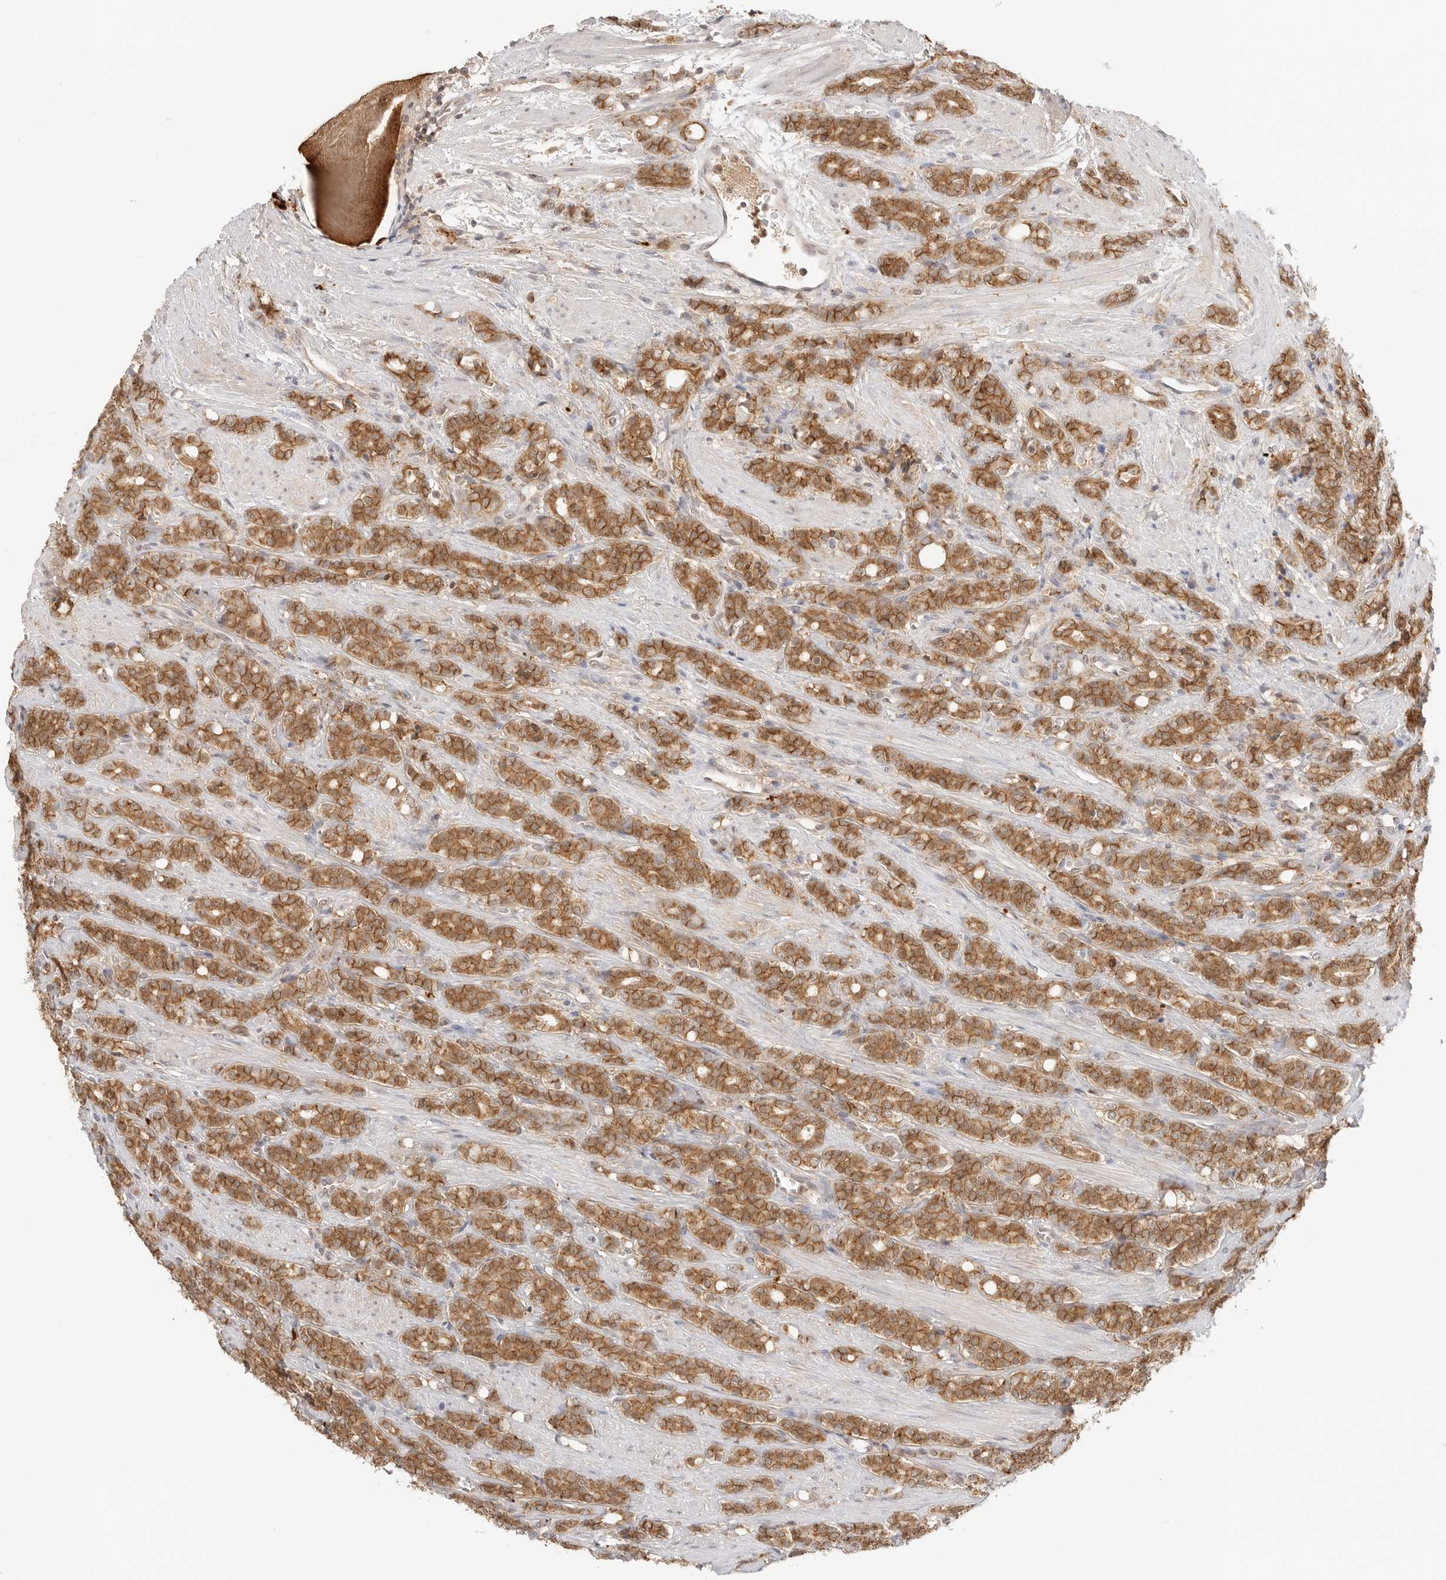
{"staining": {"intensity": "moderate", "quantity": ">75%", "location": "cytoplasmic/membranous"}, "tissue": "prostate cancer", "cell_type": "Tumor cells", "image_type": "cancer", "snomed": [{"axis": "morphology", "description": "Adenocarcinoma, High grade"}, {"axis": "topography", "description": "Prostate"}], "caption": "Human prostate cancer (adenocarcinoma (high-grade)) stained with a protein marker exhibits moderate staining in tumor cells.", "gene": "EPHA1", "patient": {"sex": "male", "age": 62}}